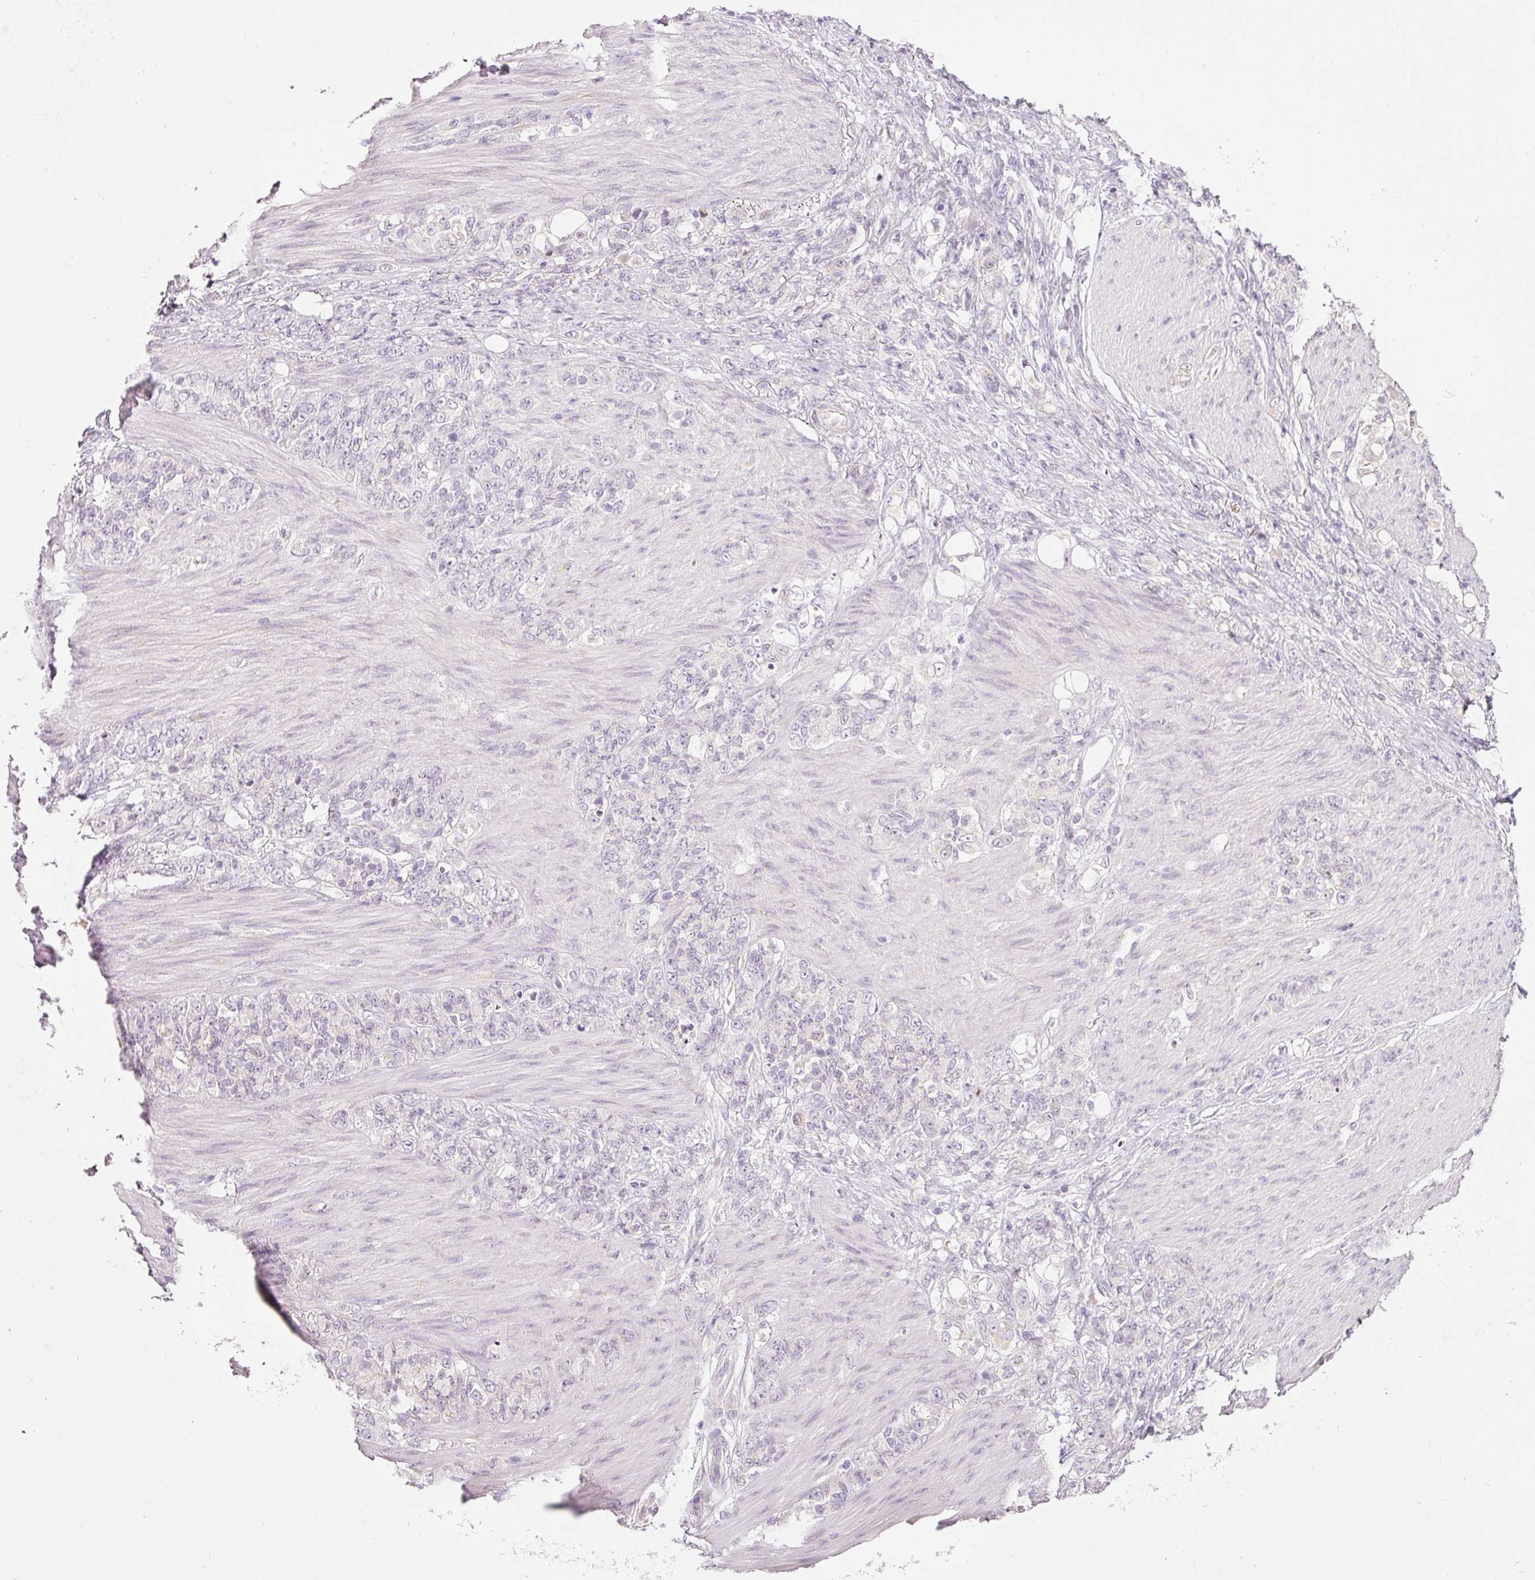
{"staining": {"intensity": "negative", "quantity": "none", "location": "none"}, "tissue": "stomach cancer", "cell_type": "Tumor cells", "image_type": "cancer", "snomed": [{"axis": "morphology", "description": "Normal tissue, NOS"}, {"axis": "morphology", "description": "Adenocarcinoma, NOS"}, {"axis": "topography", "description": "Stomach"}], "caption": "Photomicrograph shows no protein expression in tumor cells of stomach adenocarcinoma tissue. (Immunohistochemistry, brightfield microscopy, high magnification).", "gene": "RNF39", "patient": {"sex": "female", "age": 79}}